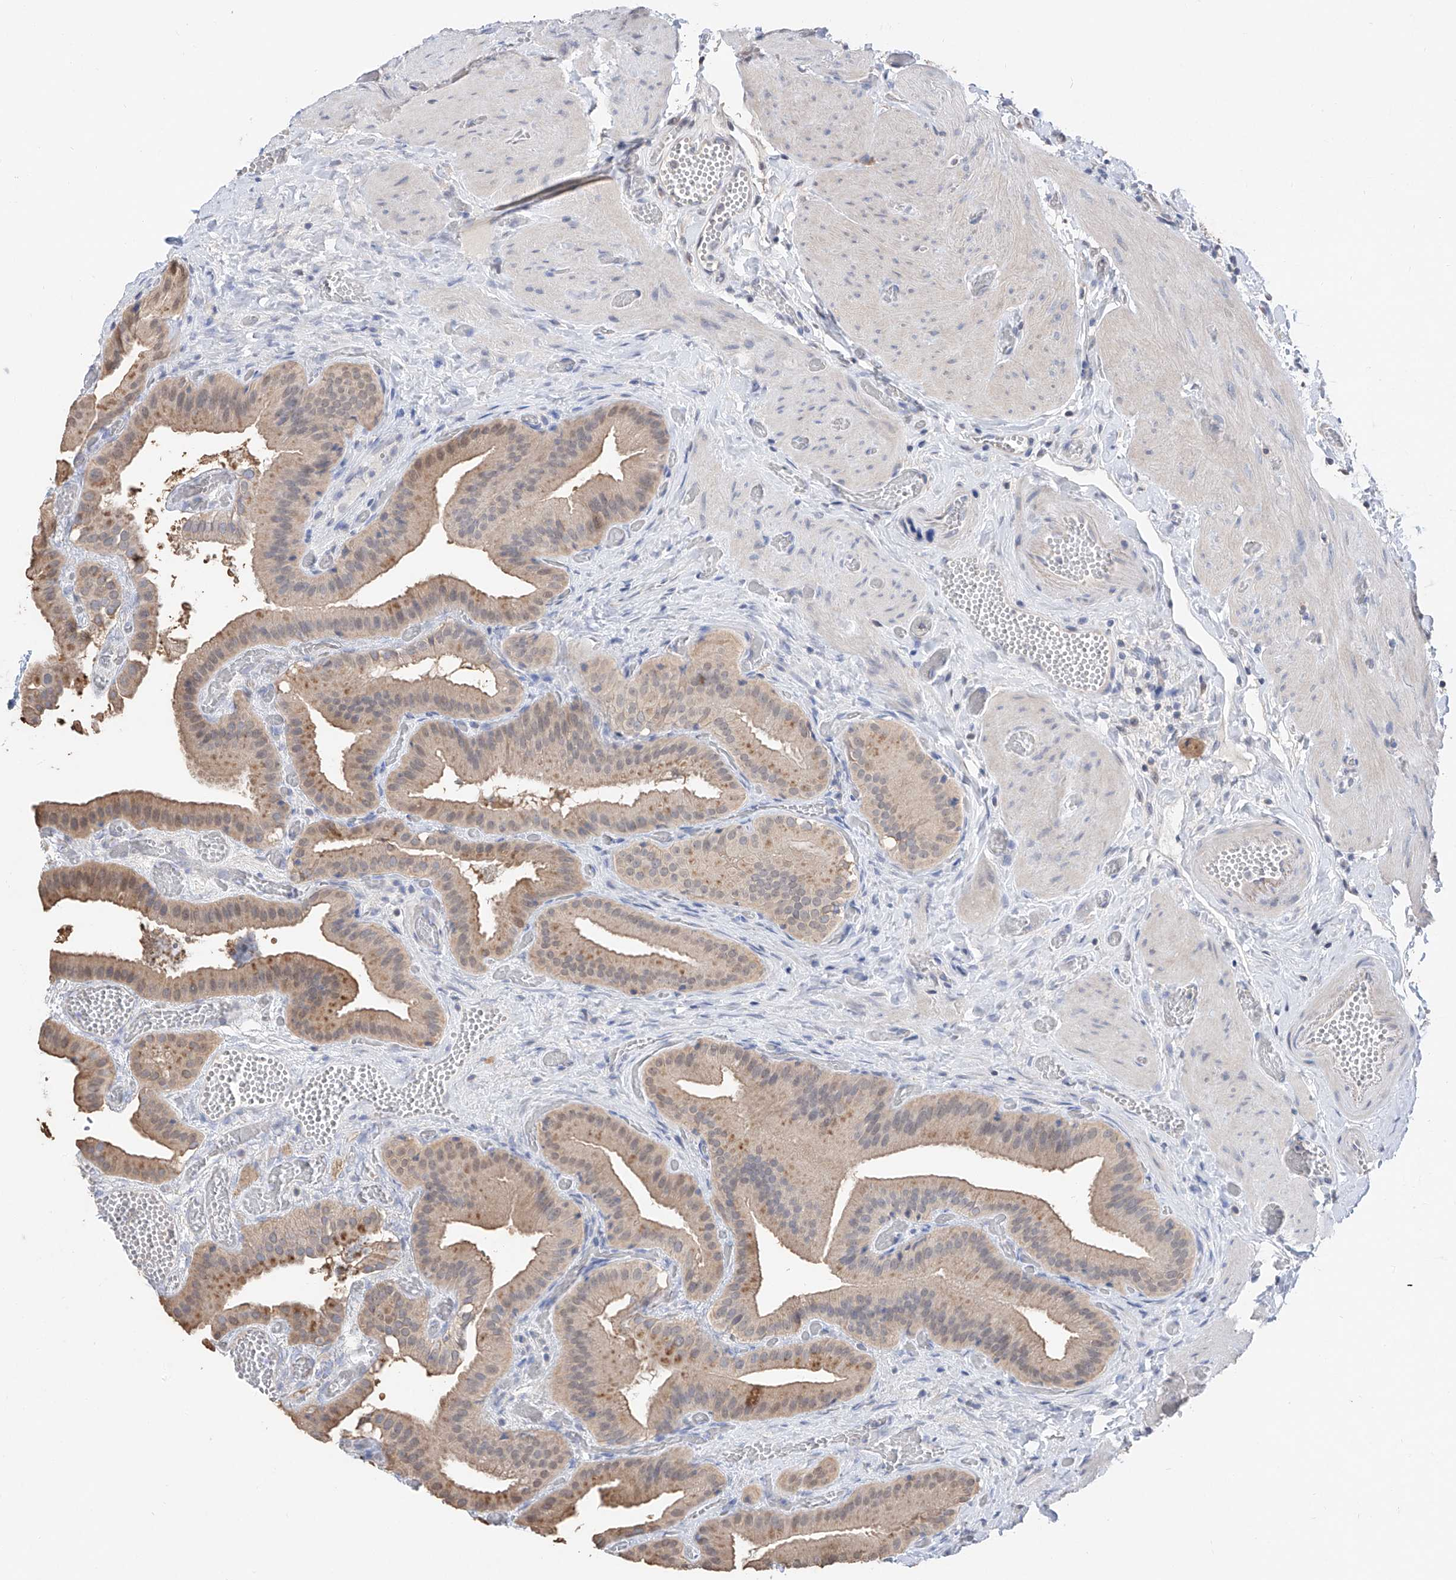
{"staining": {"intensity": "moderate", "quantity": ">75%", "location": "cytoplasmic/membranous"}, "tissue": "gallbladder", "cell_type": "Glandular cells", "image_type": "normal", "snomed": [{"axis": "morphology", "description": "Normal tissue, NOS"}, {"axis": "topography", "description": "Gallbladder"}], "caption": "Immunohistochemical staining of normal gallbladder demonstrates >75% levels of moderate cytoplasmic/membranous protein positivity in approximately >75% of glandular cells. The staining is performed using DAB brown chromogen to label protein expression. The nuclei are counter-stained blue using hematoxylin.", "gene": "FUCA2", "patient": {"sex": "female", "age": 64}}